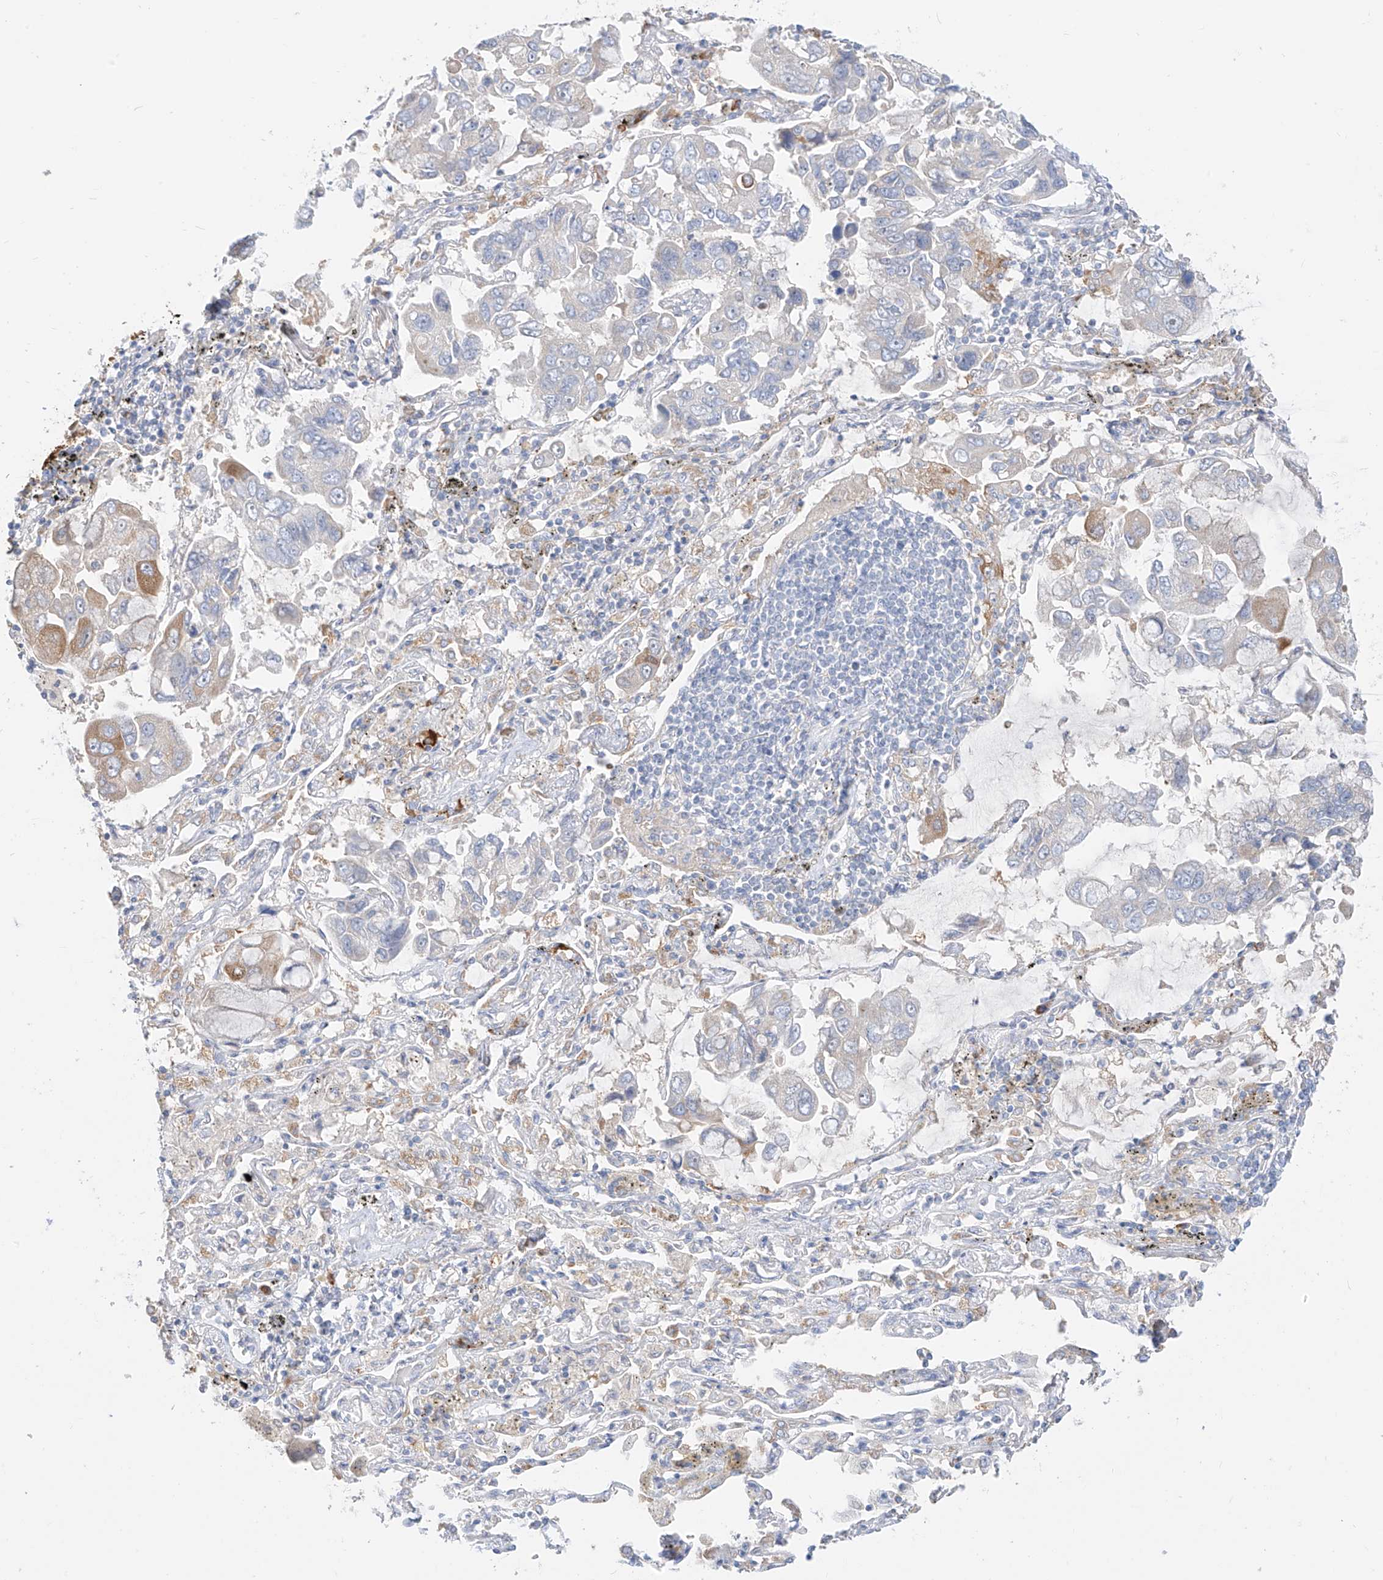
{"staining": {"intensity": "moderate", "quantity": "<25%", "location": "cytoplasmic/membranous"}, "tissue": "lung cancer", "cell_type": "Tumor cells", "image_type": "cancer", "snomed": [{"axis": "morphology", "description": "Adenocarcinoma, NOS"}, {"axis": "topography", "description": "Lung"}], "caption": "The micrograph displays a brown stain indicating the presence of a protein in the cytoplasmic/membranous of tumor cells in lung cancer (adenocarcinoma). (DAB IHC with brightfield microscopy, high magnification).", "gene": "SYTL3", "patient": {"sex": "male", "age": 64}}